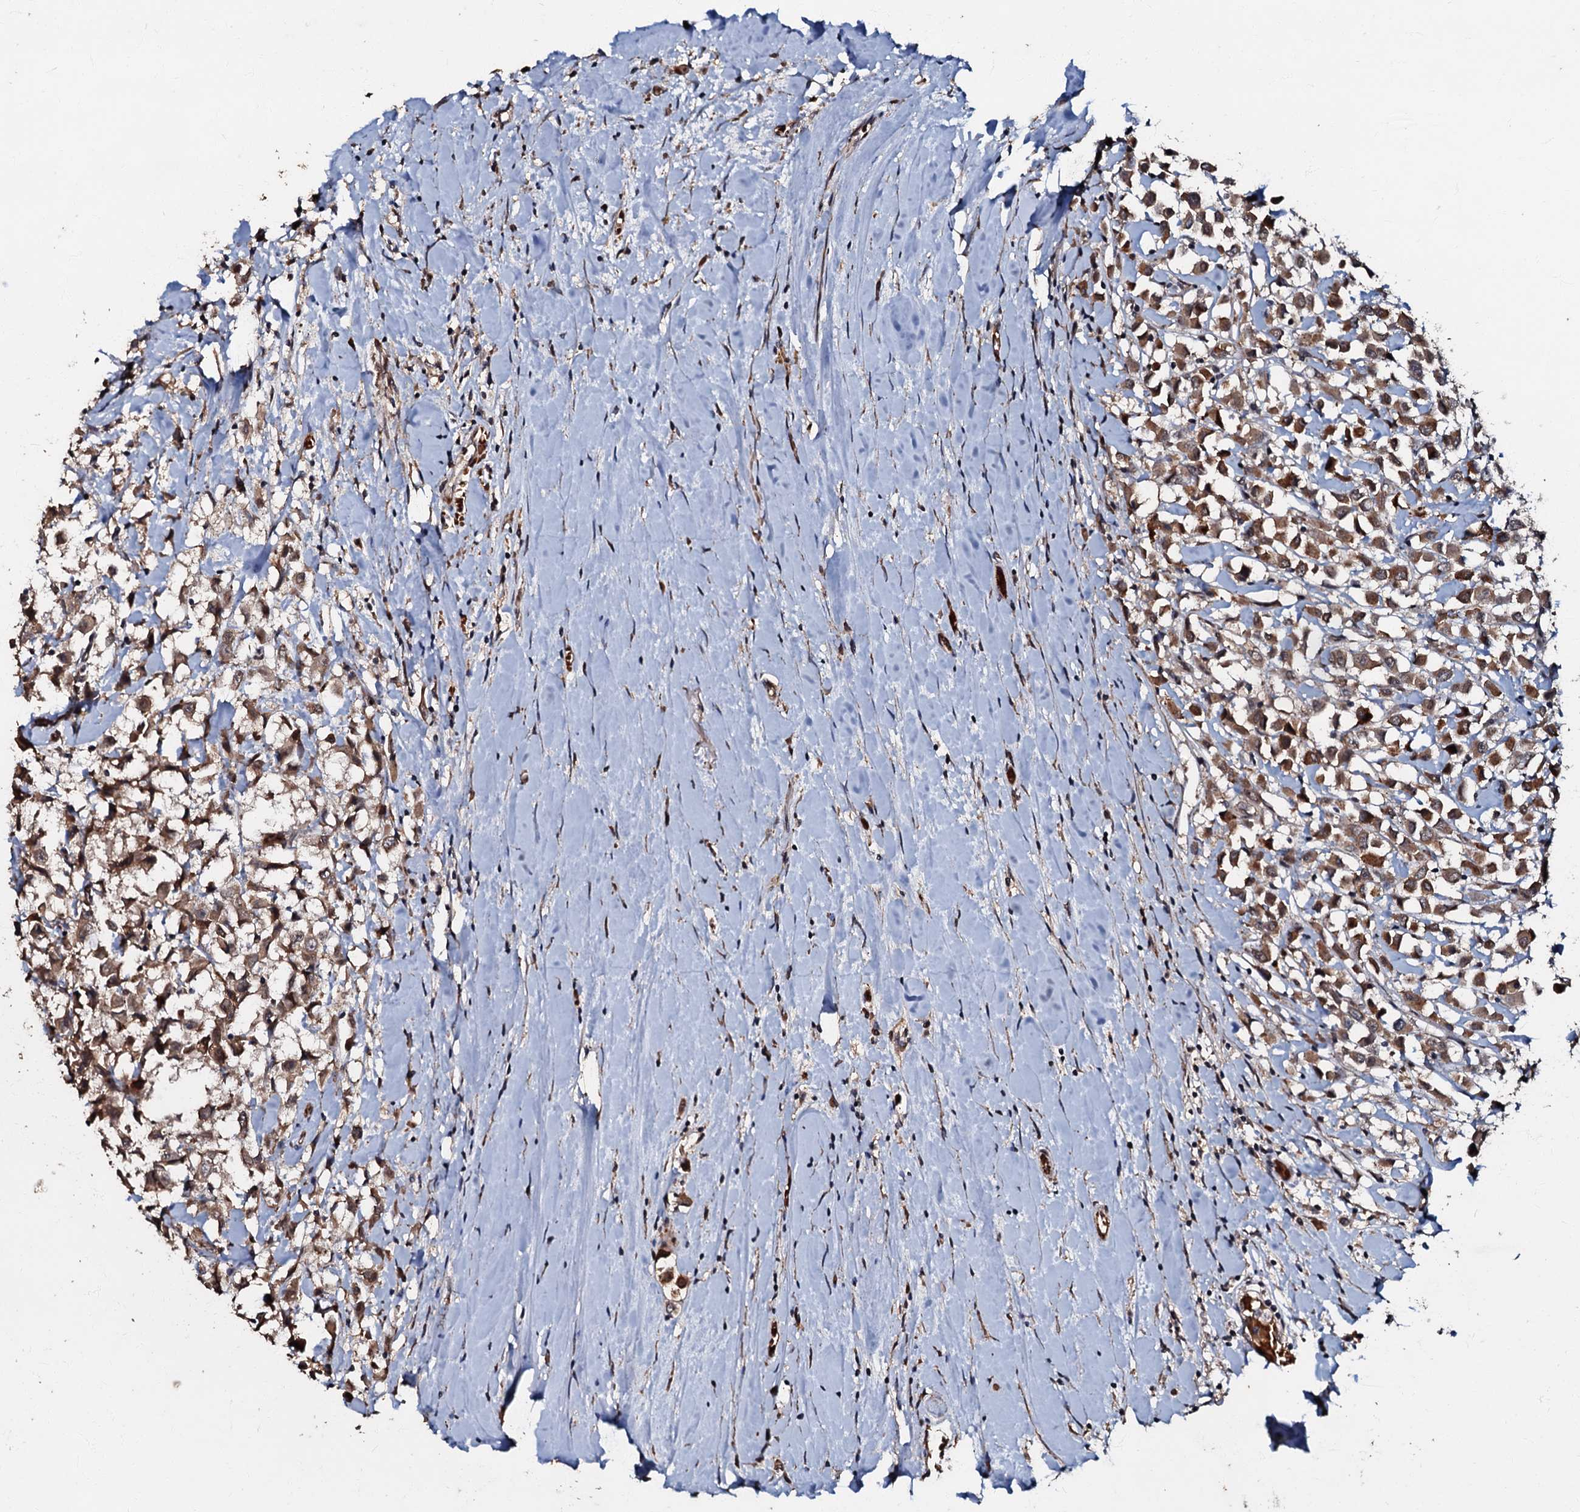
{"staining": {"intensity": "moderate", "quantity": ">75%", "location": "cytoplasmic/membranous,nuclear"}, "tissue": "breast cancer", "cell_type": "Tumor cells", "image_type": "cancer", "snomed": [{"axis": "morphology", "description": "Duct carcinoma"}, {"axis": "topography", "description": "Breast"}], "caption": "This image shows immunohistochemistry (IHC) staining of breast cancer, with medium moderate cytoplasmic/membranous and nuclear staining in approximately >75% of tumor cells.", "gene": "MANSC4", "patient": {"sex": "female", "age": 61}}